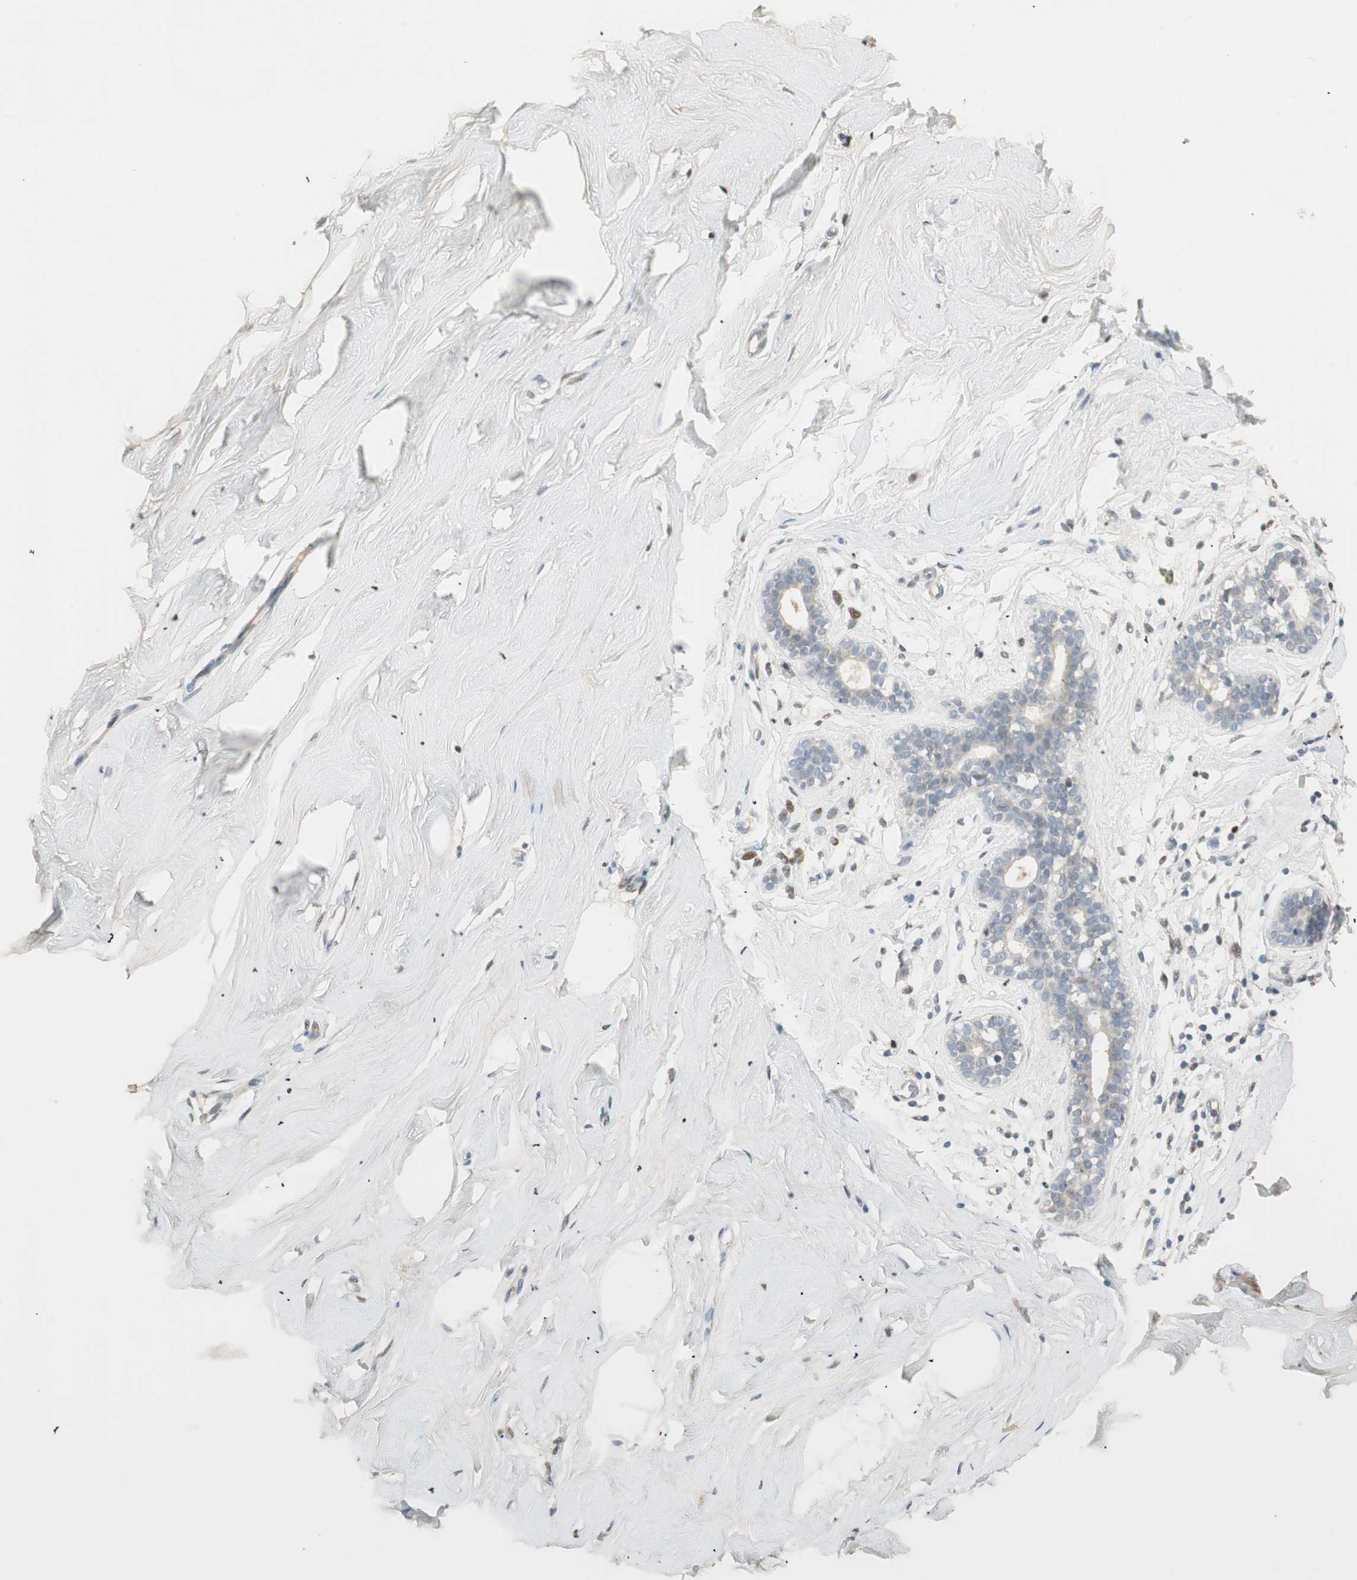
{"staining": {"intensity": "negative", "quantity": "none", "location": "none"}, "tissue": "breast", "cell_type": "Adipocytes", "image_type": "normal", "snomed": [{"axis": "morphology", "description": "Normal tissue, NOS"}, {"axis": "topography", "description": "Breast"}], "caption": "Unremarkable breast was stained to show a protein in brown. There is no significant staining in adipocytes. (Stains: DAB immunohistochemistry (IHC) with hematoxylin counter stain, Microscopy: brightfield microscopy at high magnification).", "gene": "RUNX2", "patient": {"sex": "female", "age": 23}}